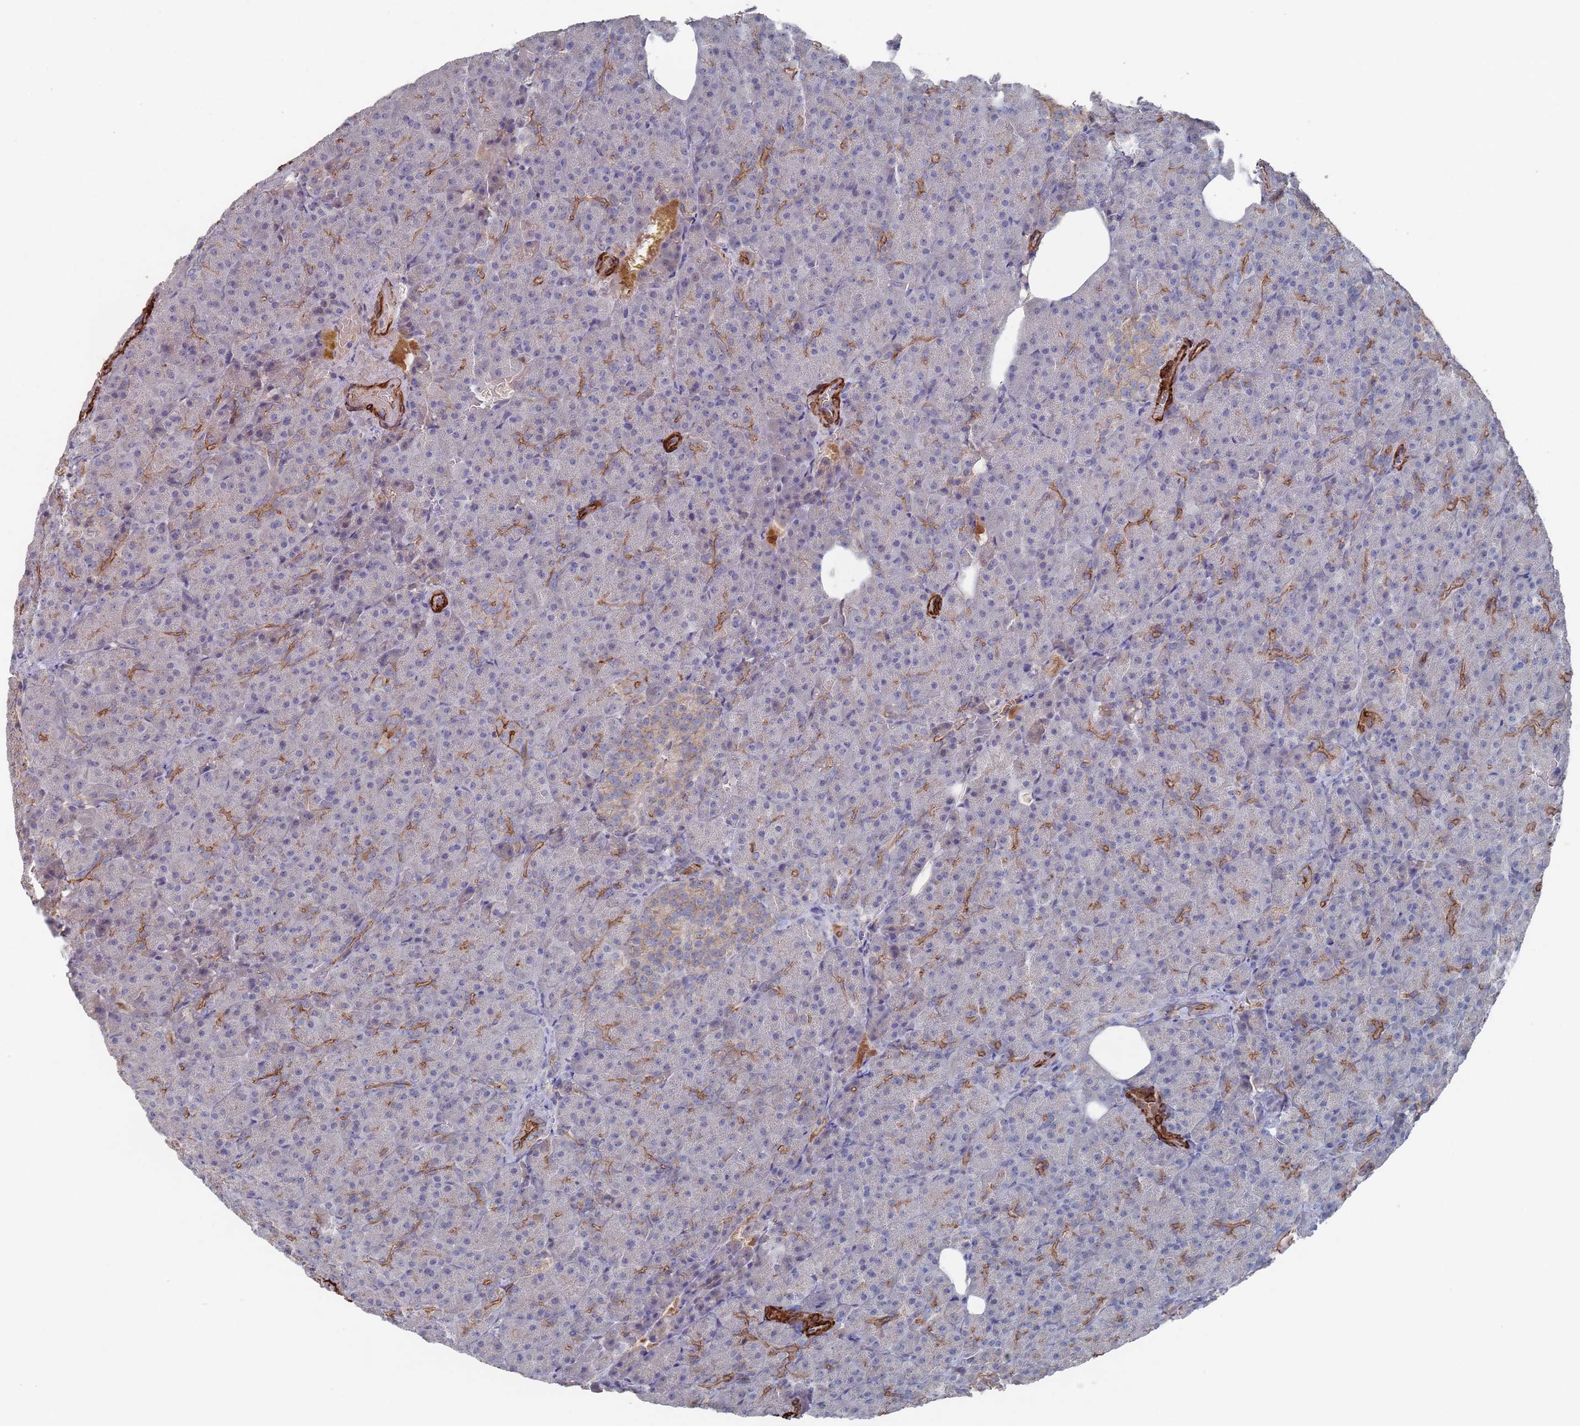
{"staining": {"intensity": "strong", "quantity": "<25%", "location": "cytoplasmic/membranous"}, "tissue": "pancreas", "cell_type": "Exocrine glandular cells", "image_type": "normal", "snomed": [{"axis": "morphology", "description": "Normal tissue, NOS"}, {"axis": "topography", "description": "Pancreas"}], "caption": "Pancreas stained with IHC exhibits strong cytoplasmic/membranous expression in approximately <25% of exocrine glandular cells.", "gene": "PLEKHA4", "patient": {"sex": "female", "age": 74}}